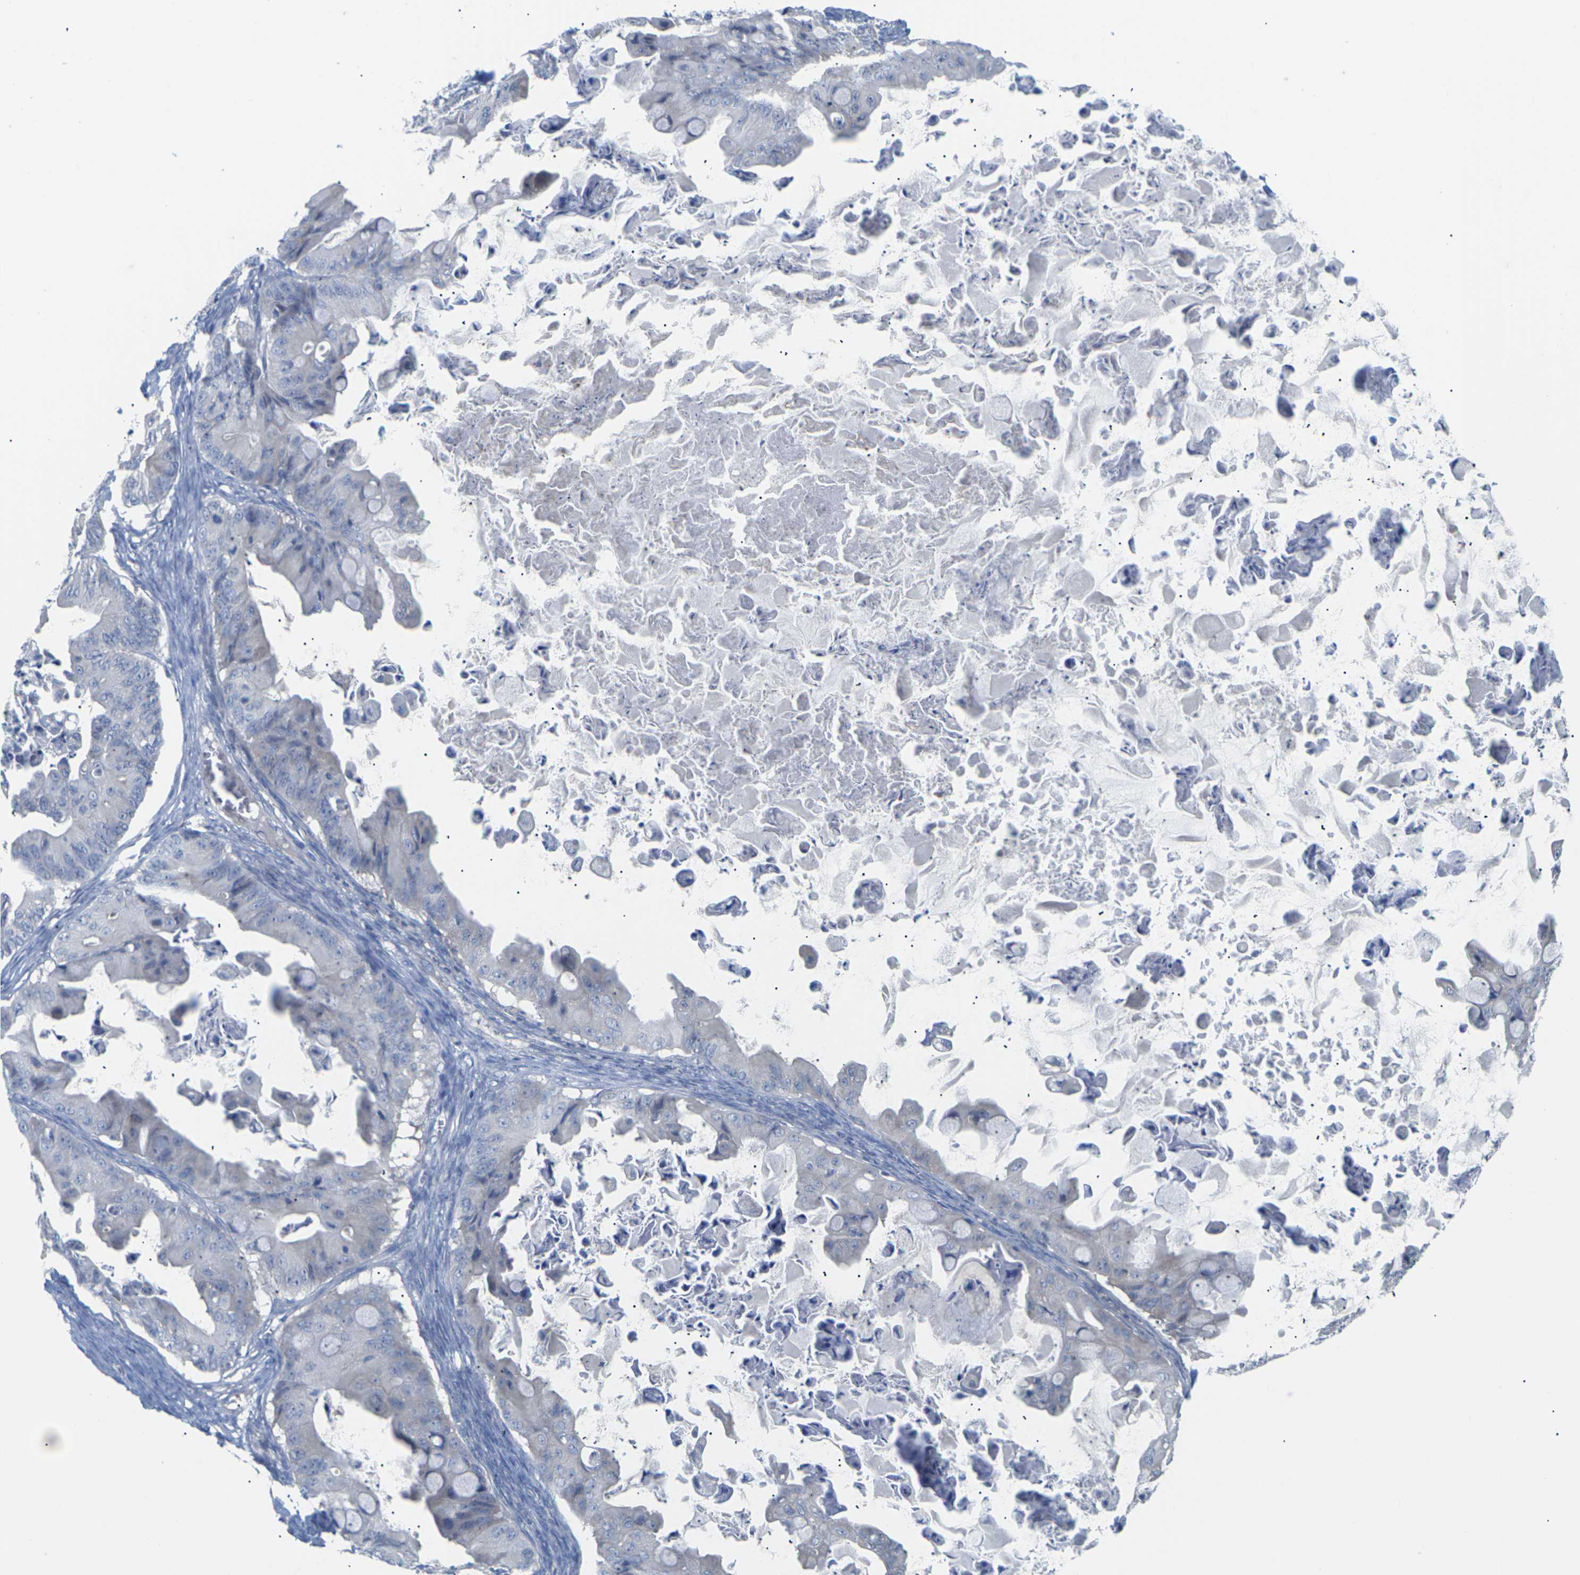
{"staining": {"intensity": "negative", "quantity": "none", "location": "none"}, "tissue": "ovarian cancer", "cell_type": "Tumor cells", "image_type": "cancer", "snomed": [{"axis": "morphology", "description": "Cystadenocarcinoma, mucinous, NOS"}, {"axis": "topography", "description": "Ovary"}], "caption": "Tumor cells show no significant protein staining in ovarian cancer (mucinous cystadenocarcinoma).", "gene": "TMCO4", "patient": {"sex": "female", "age": 37}}